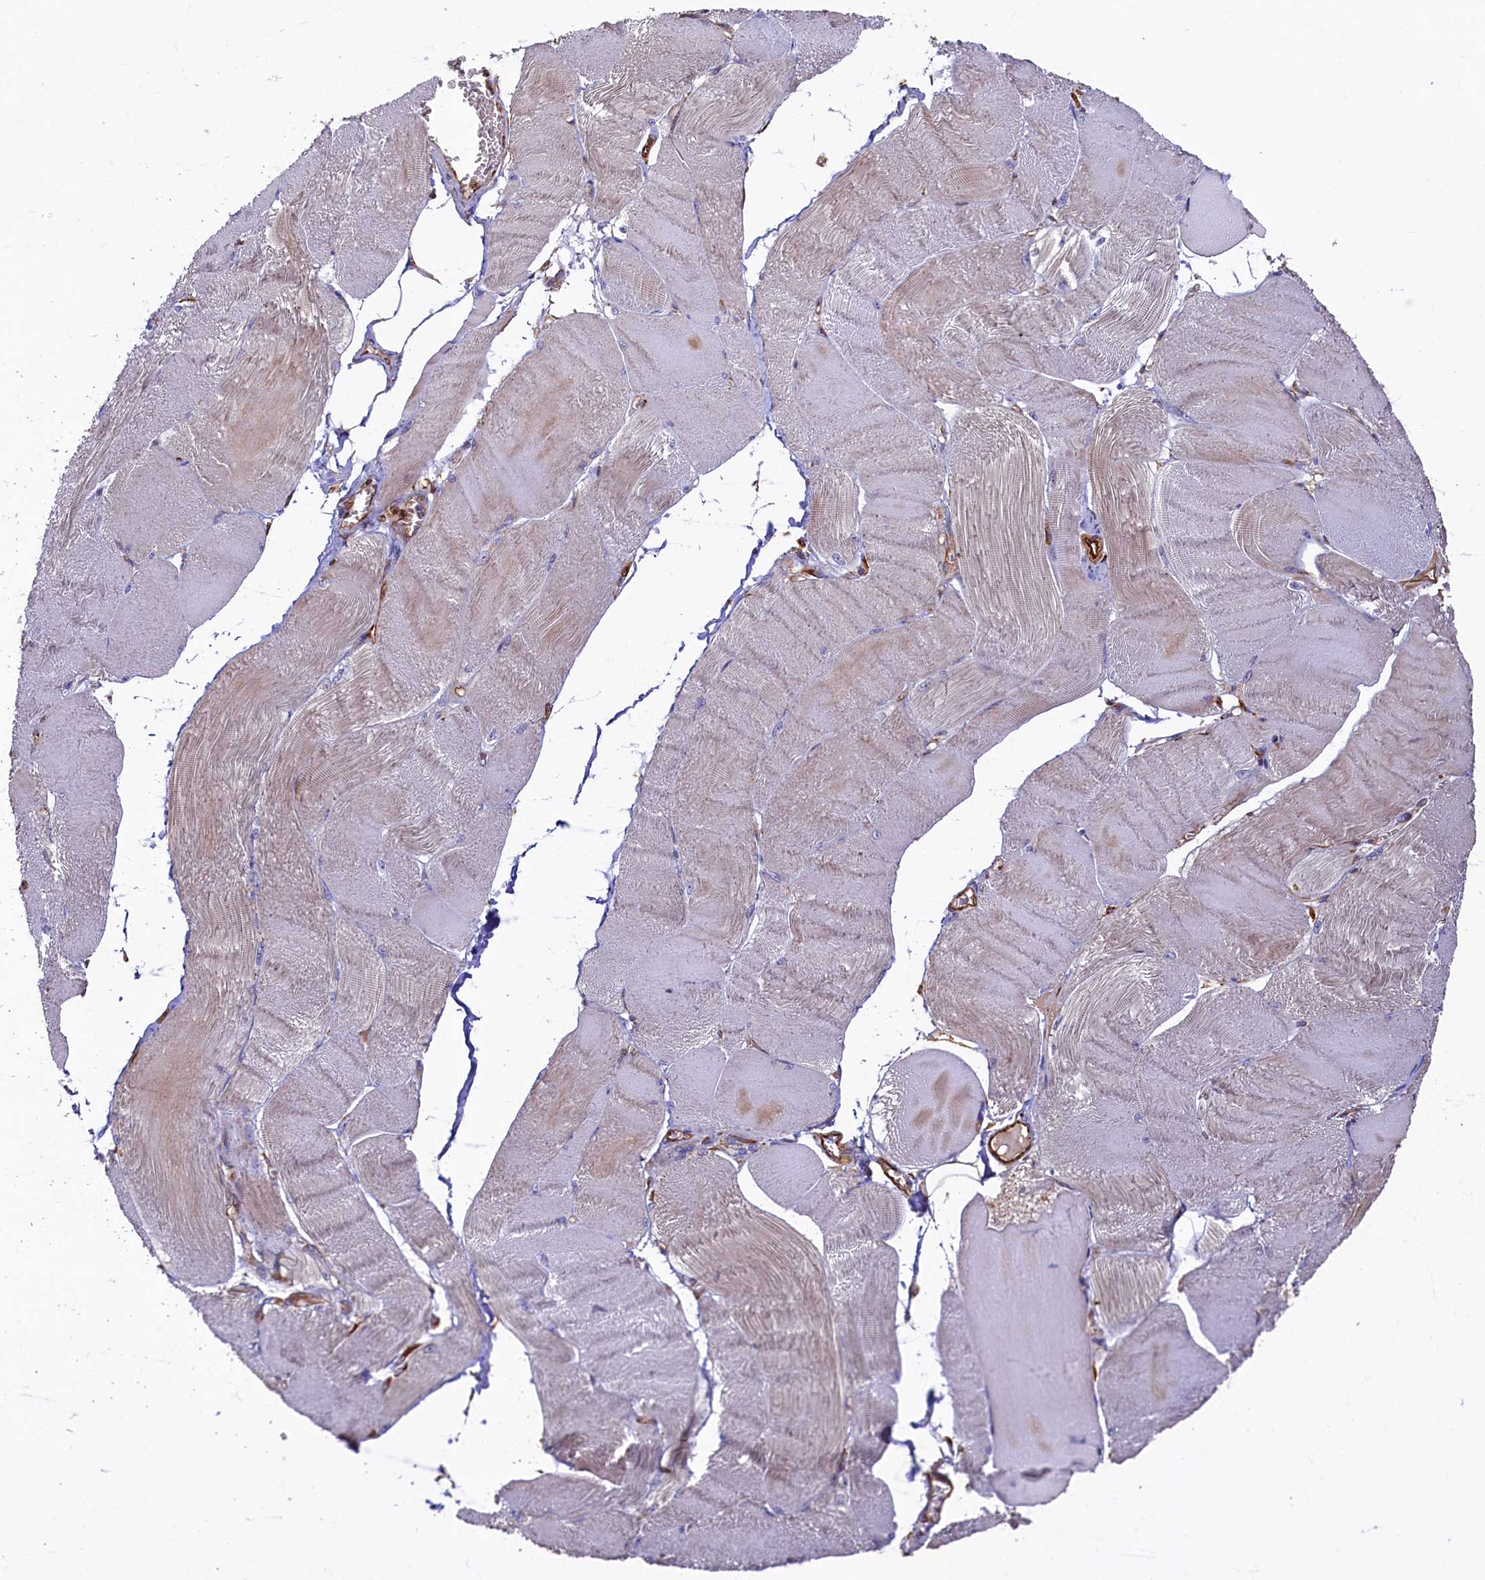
{"staining": {"intensity": "weak", "quantity": "<25%", "location": "cytoplasmic/membranous"}, "tissue": "skeletal muscle", "cell_type": "Myocytes", "image_type": "normal", "snomed": [{"axis": "morphology", "description": "Normal tissue, NOS"}, {"axis": "morphology", "description": "Basal cell carcinoma"}, {"axis": "topography", "description": "Skeletal muscle"}], "caption": "This is a micrograph of immunohistochemistry staining of unremarkable skeletal muscle, which shows no positivity in myocytes. Nuclei are stained in blue.", "gene": "LRRC57", "patient": {"sex": "female", "age": 64}}